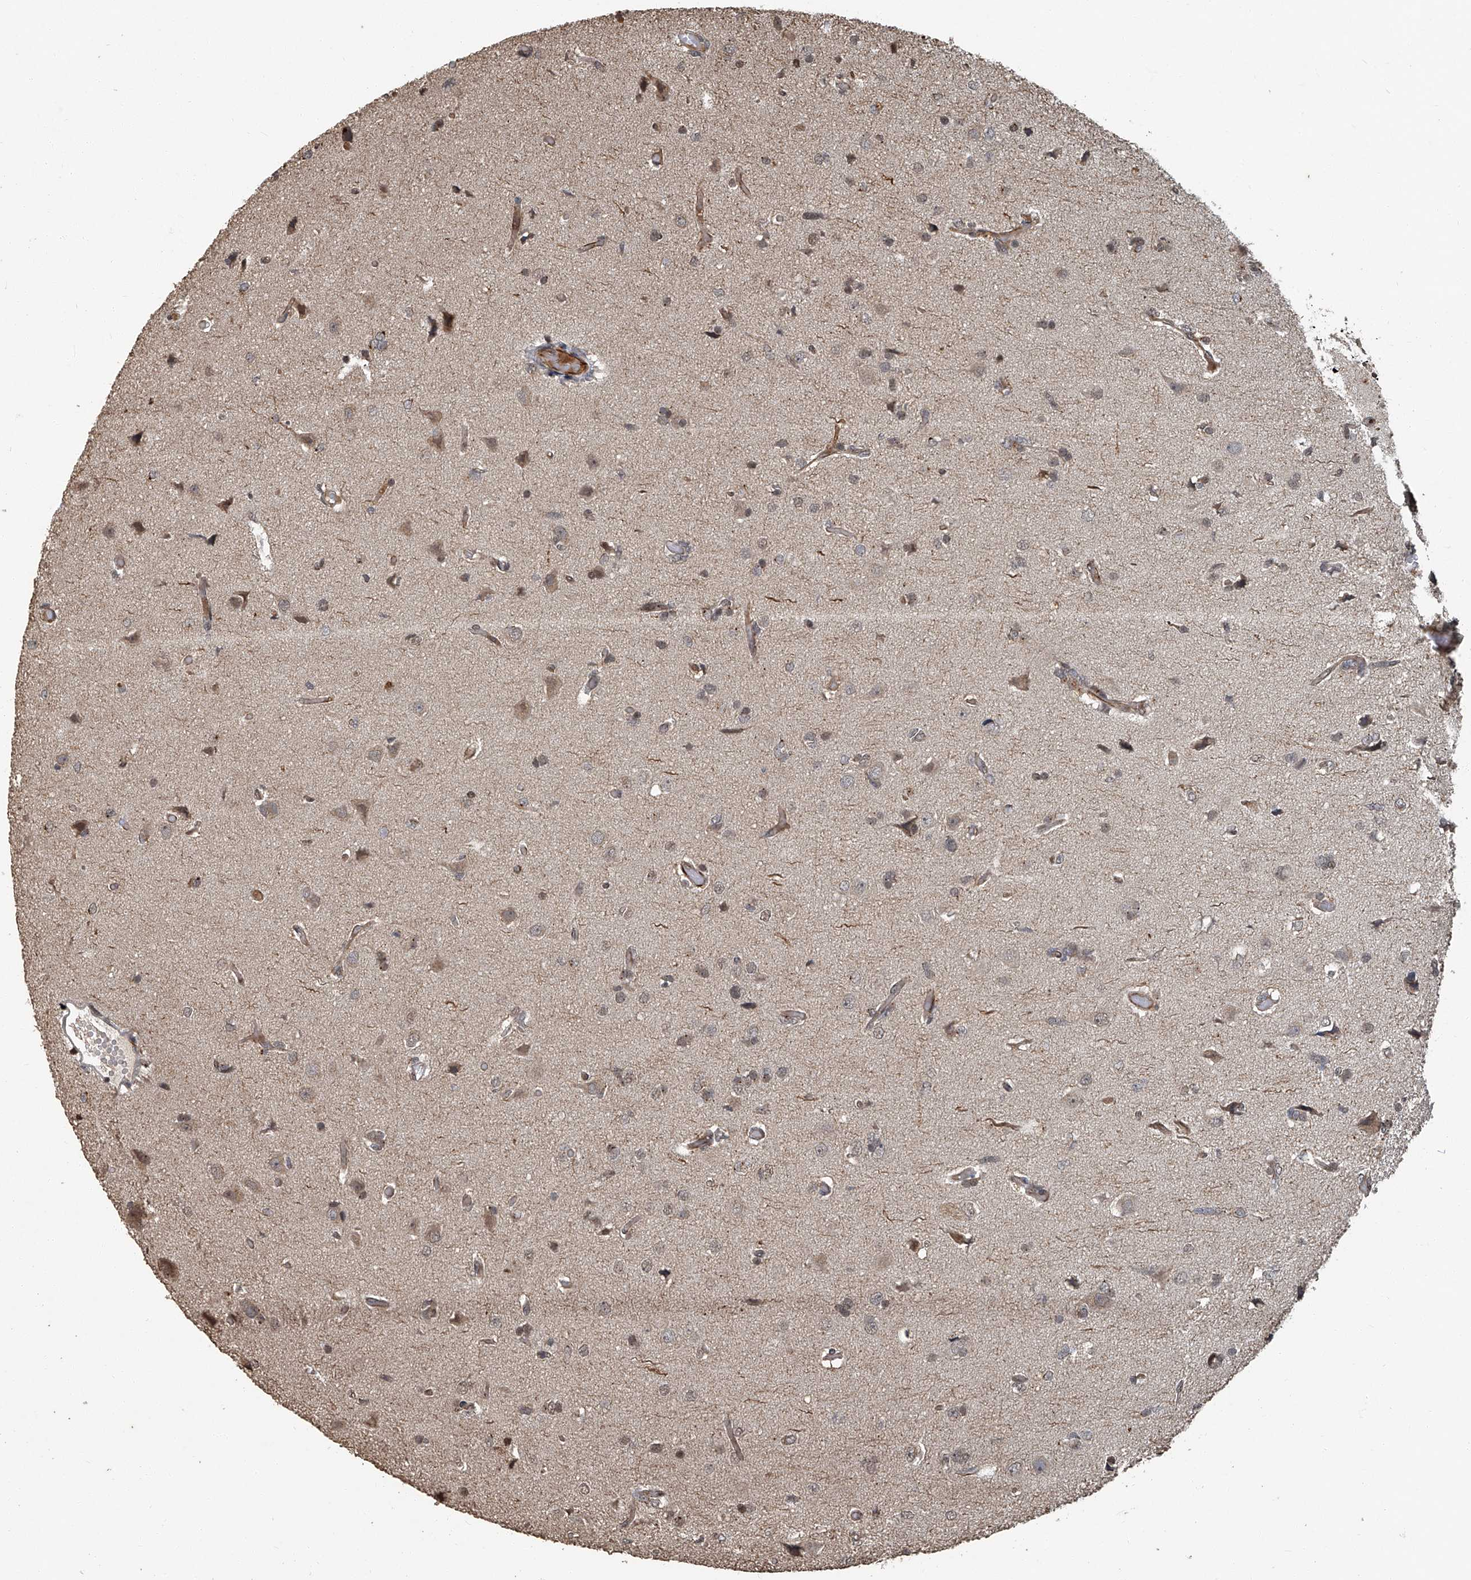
{"staining": {"intensity": "negative", "quantity": "none", "location": "none"}, "tissue": "glioma", "cell_type": "Tumor cells", "image_type": "cancer", "snomed": [{"axis": "morphology", "description": "Glioma, malignant, High grade"}, {"axis": "topography", "description": "Brain"}], "caption": "Immunohistochemistry photomicrograph of human glioma stained for a protein (brown), which displays no positivity in tumor cells.", "gene": "GPR132", "patient": {"sex": "female", "age": 59}}